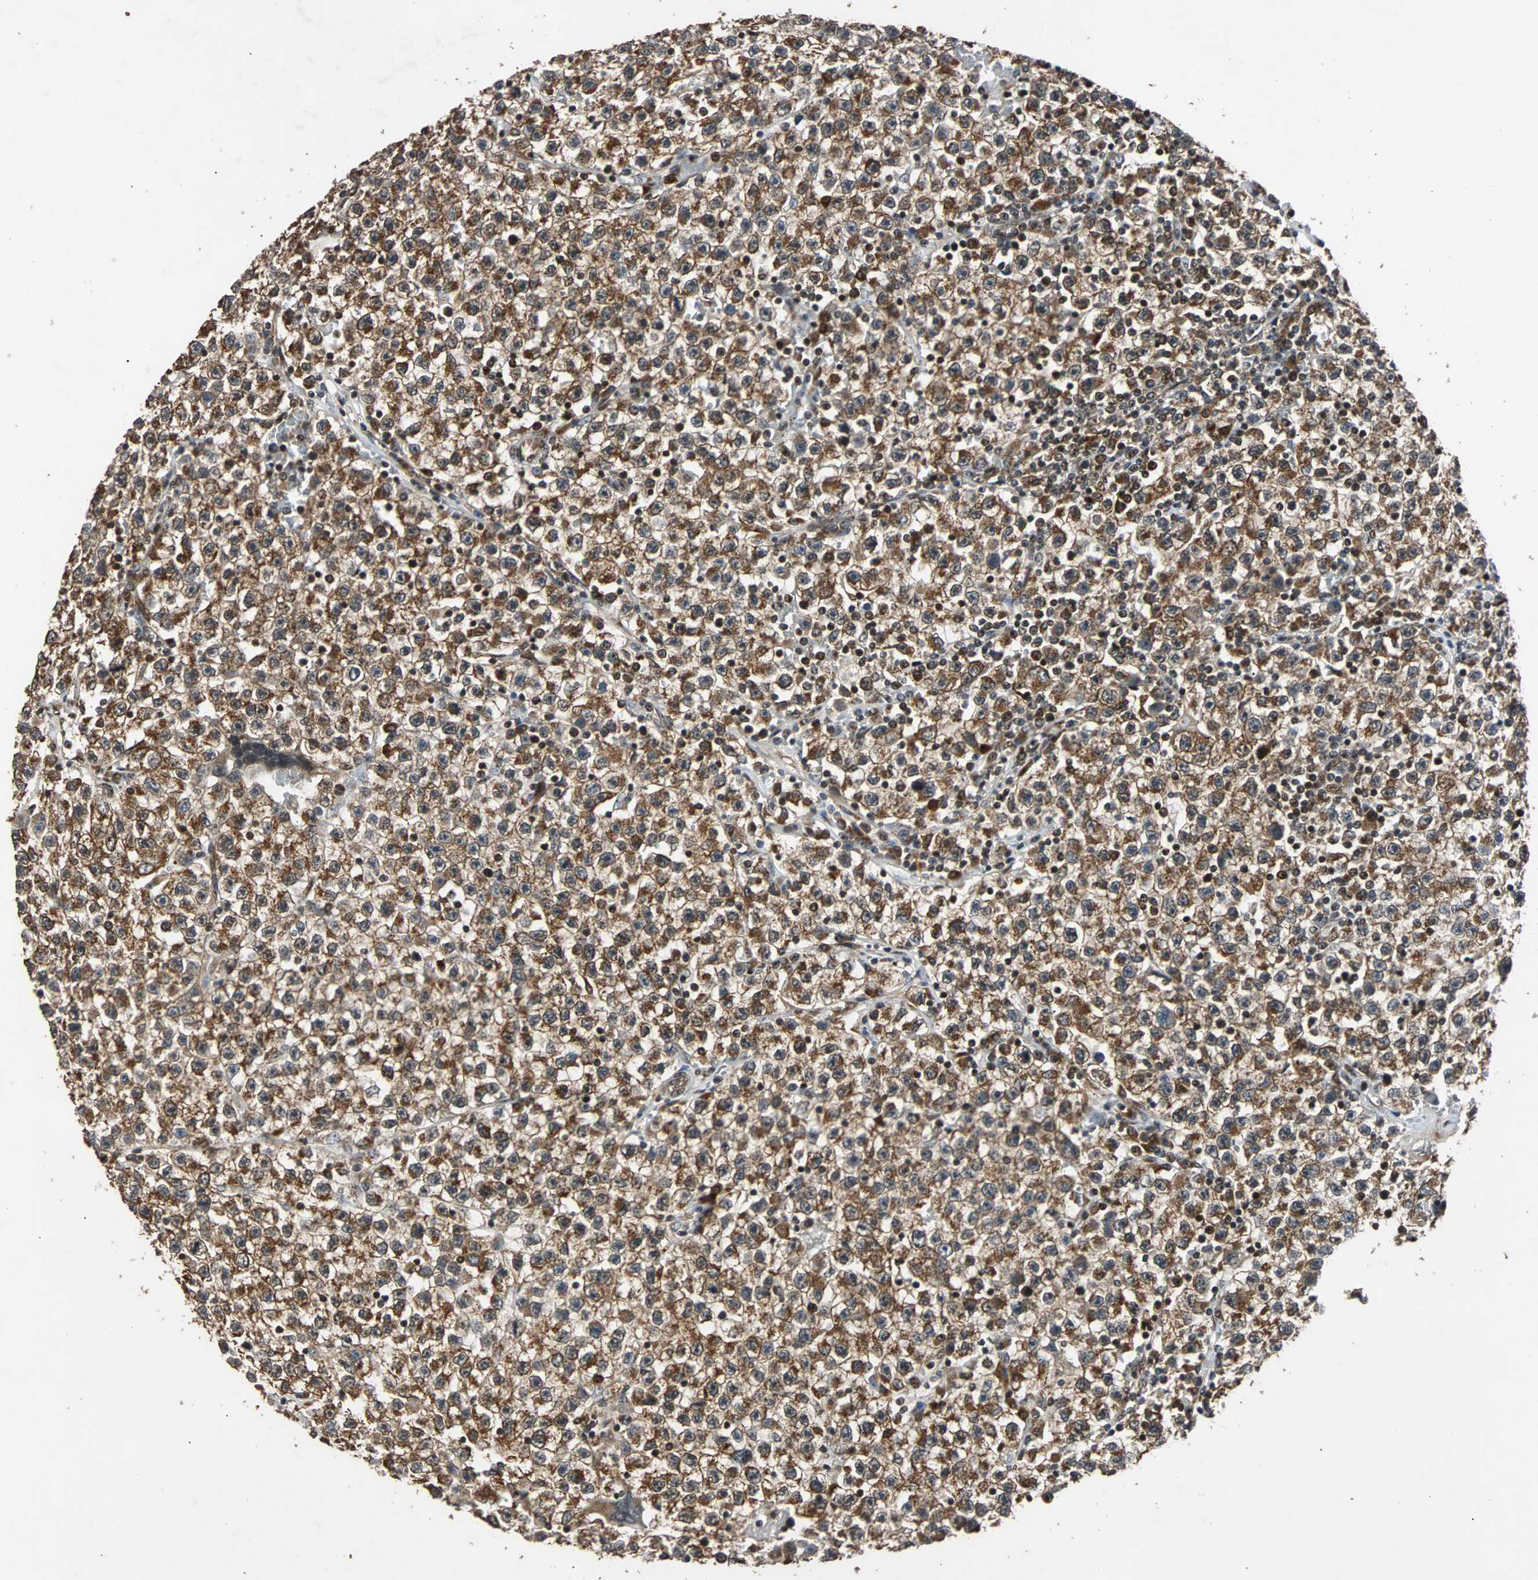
{"staining": {"intensity": "strong", "quantity": ">75%", "location": "cytoplasmic/membranous"}, "tissue": "testis cancer", "cell_type": "Tumor cells", "image_type": "cancer", "snomed": [{"axis": "morphology", "description": "Seminoma, NOS"}, {"axis": "topography", "description": "Testis"}], "caption": "The histopathology image shows immunohistochemical staining of testis cancer. There is strong cytoplasmic/membranous staining is identified in about >75% of tumor cells. The staining was performed using DAB, with brown indicating positive protein expression. Nuclei are stained blue with hematoxylin.", "gene": "USP31", "patient": {"sex": "male", "age": 22}}